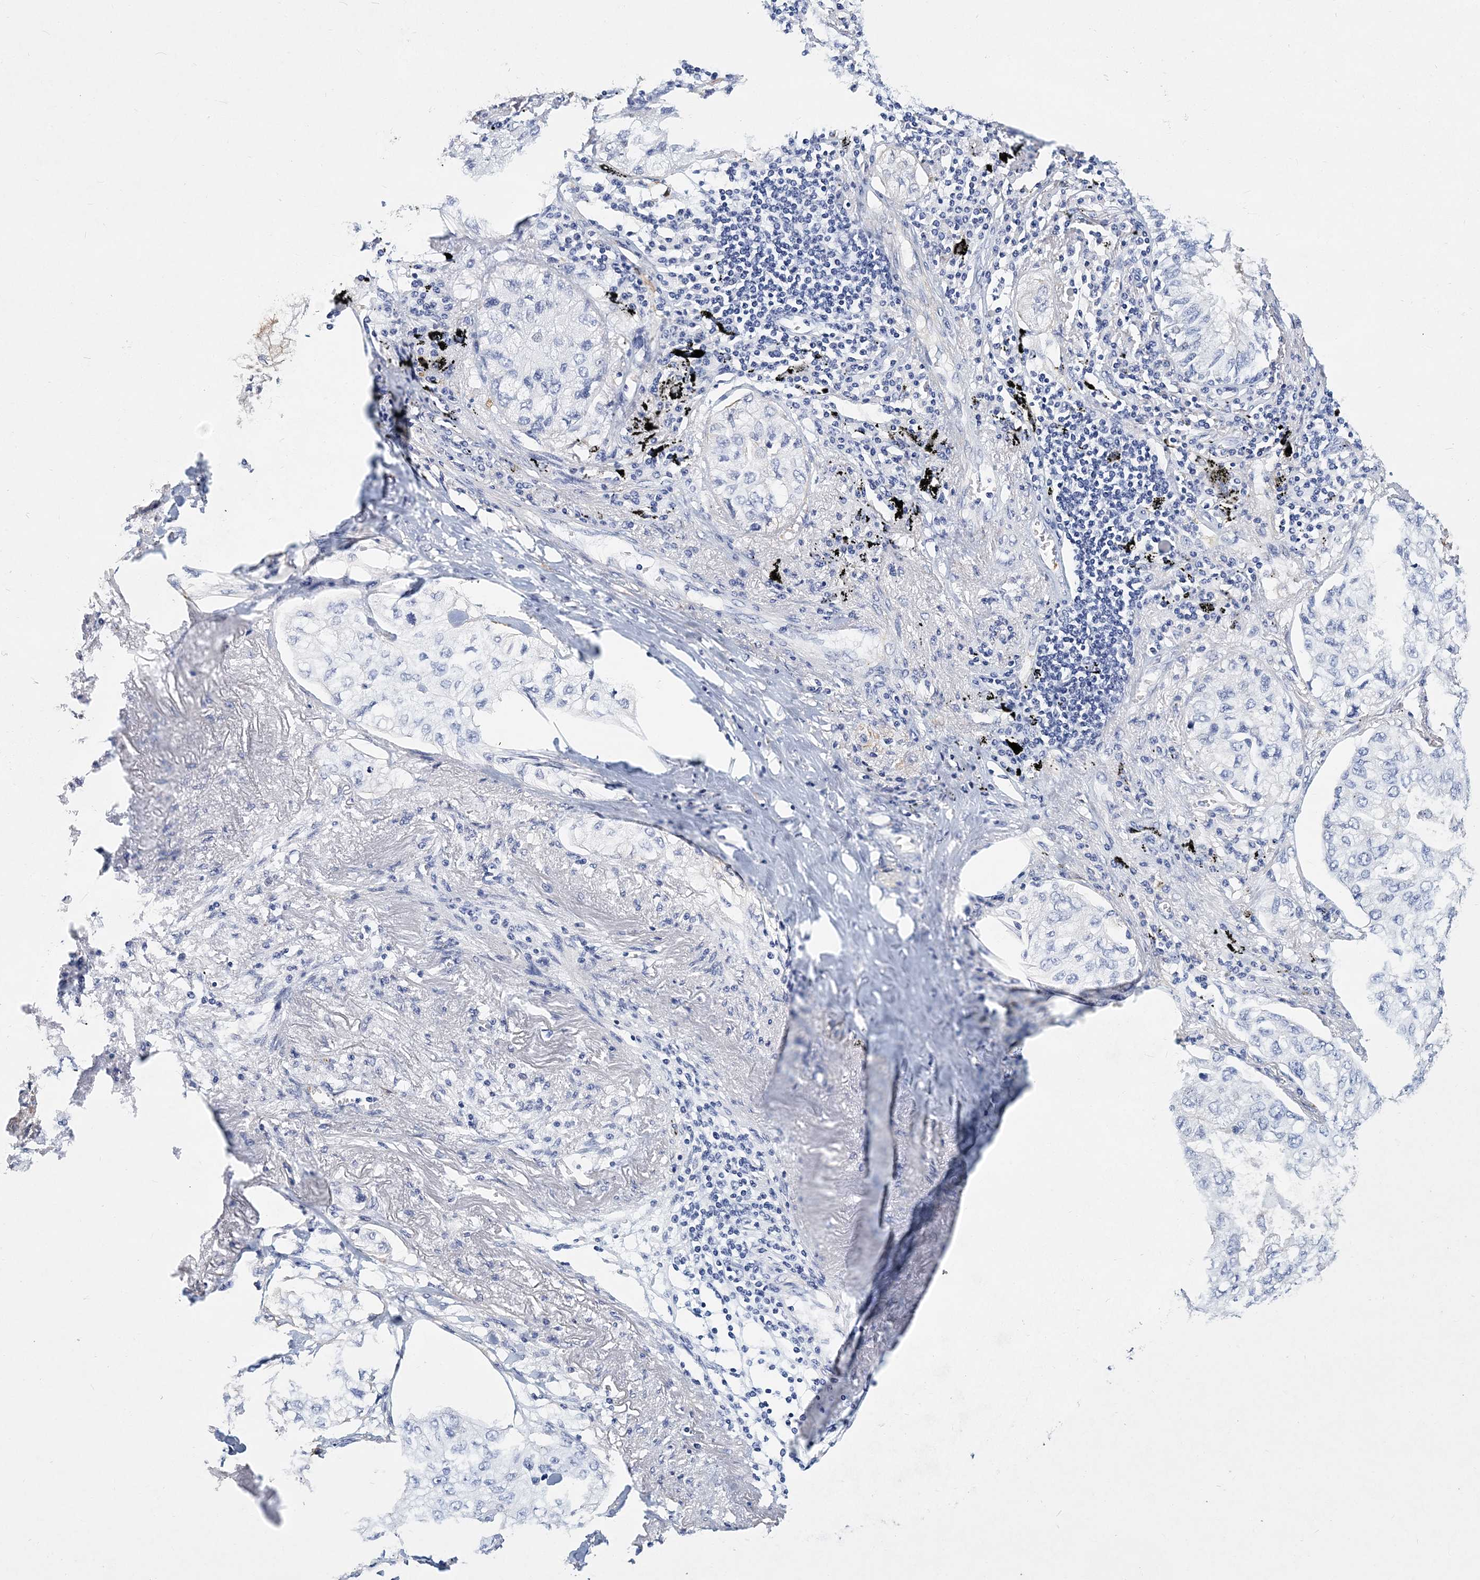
{"staining": {"intensity": "negative", "quantity": "none", "location": "none"}, "tissue": "lung cancer", "cell_type": "Tumor cells", "image_type": "cancer", "snomed": [{"axis": "morphology", "description": "Adenocarcinoma, NOS"}, {"axis": "topography", "description": "Lung"}], "caption": "Immunohistochemistry (IHC) of adenocarcinoma (lung) demonstrates no positivity in tumor cells.", "gene": "ITGA2B", "patient": {"sex": "male", "age": 65}}